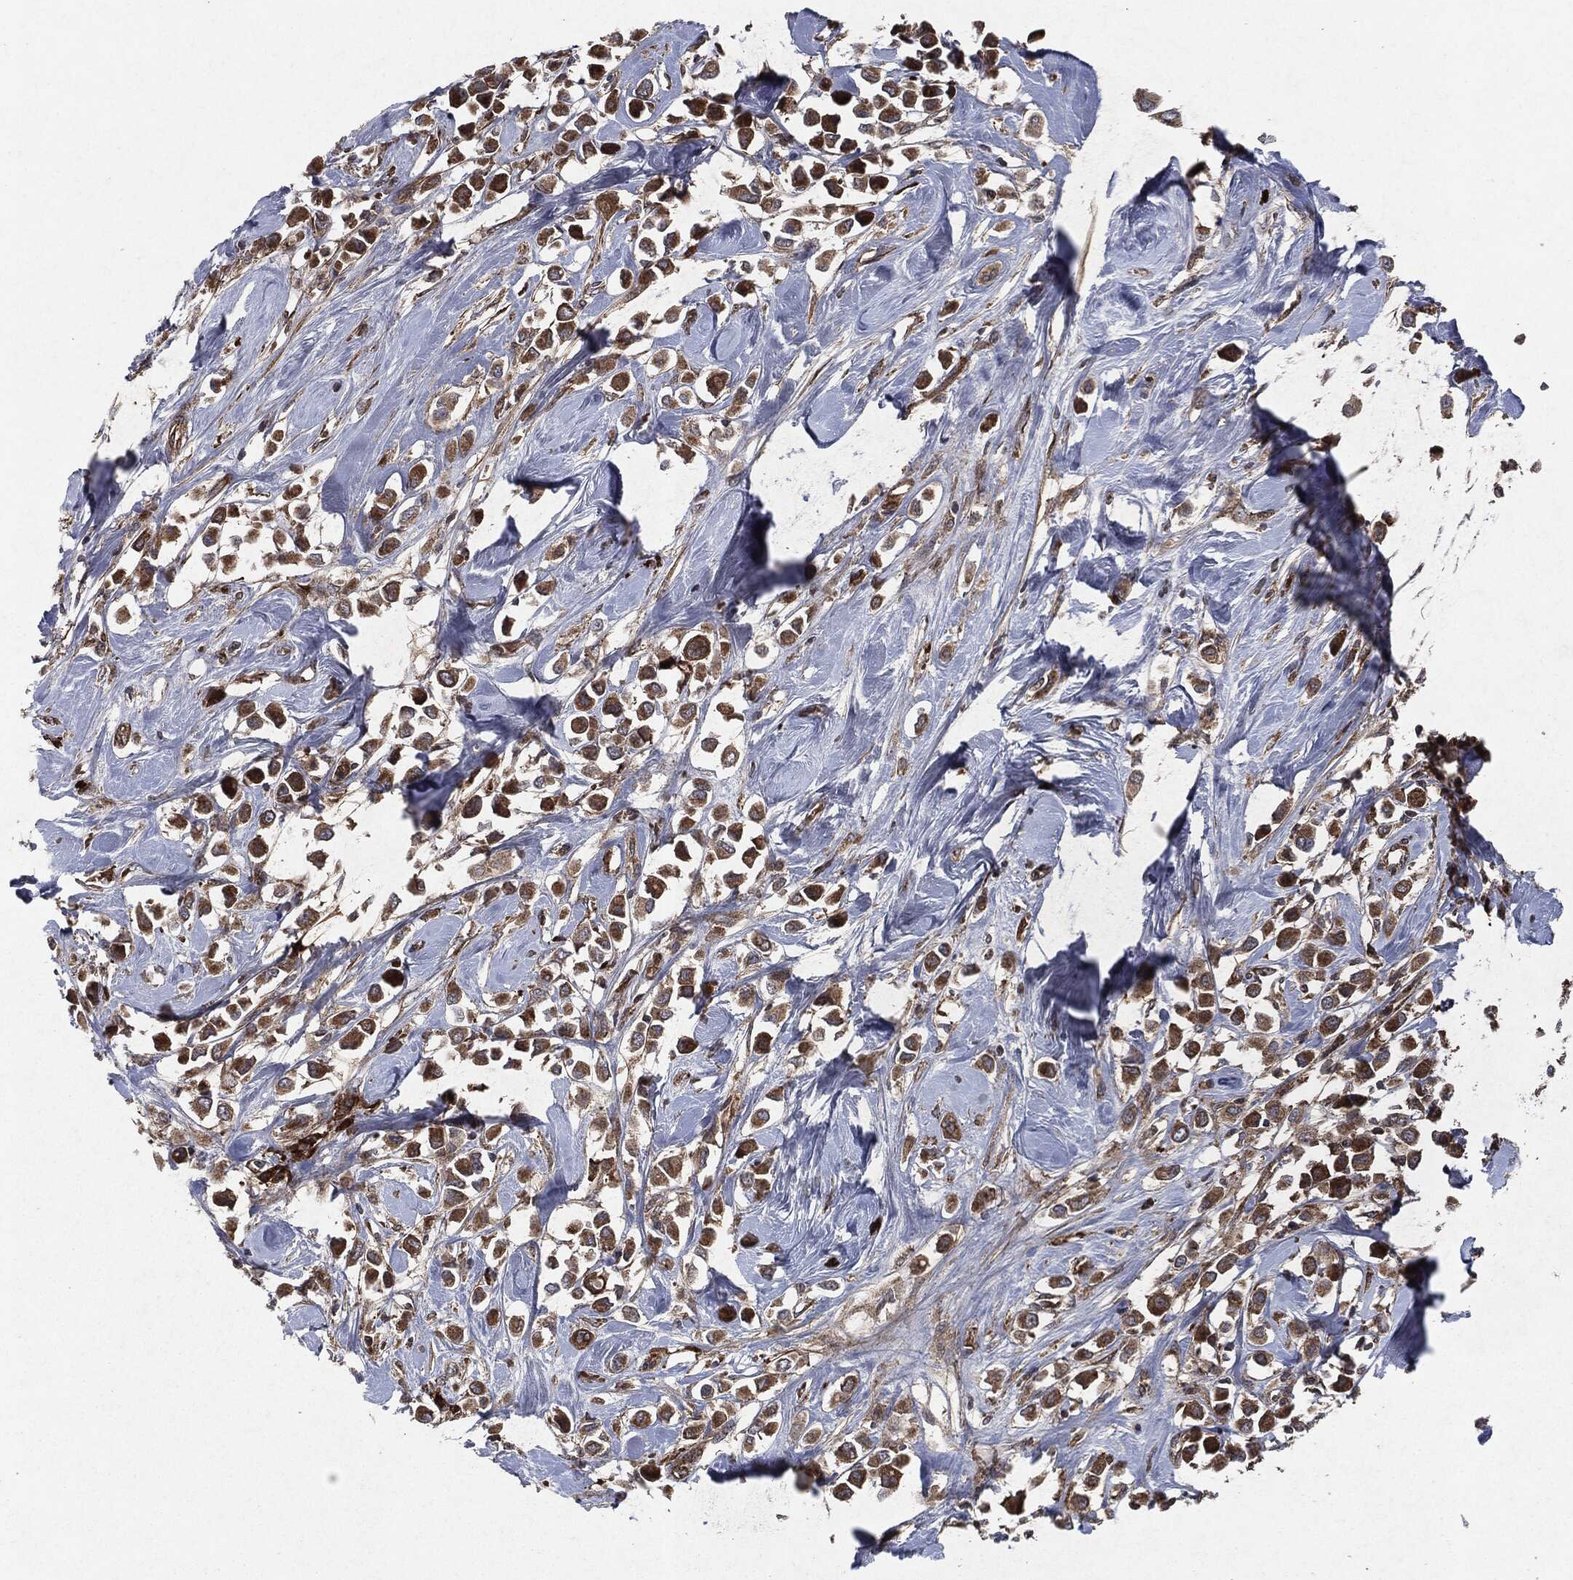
{"staining": {"intensity": "strong", "quantity": "<25%", "location": "cytoplasmic/membranous"}, "tissue": "breast cancer", "cell_type": "Tumor cells", "image_type": "cancer", "snomed": [{"axis": "morphology", "description": "Duct carcinoma"}, {"axis": "topography", "description": "Breast"}], "caption": "Breast cancer was stained to show a protein in brown. There is medium levels of strong cytoplasmic/membranous expression in about <25% of tumor cells.", "gene": "RAF1", "patient": {"sex": "female", "age": 61}}